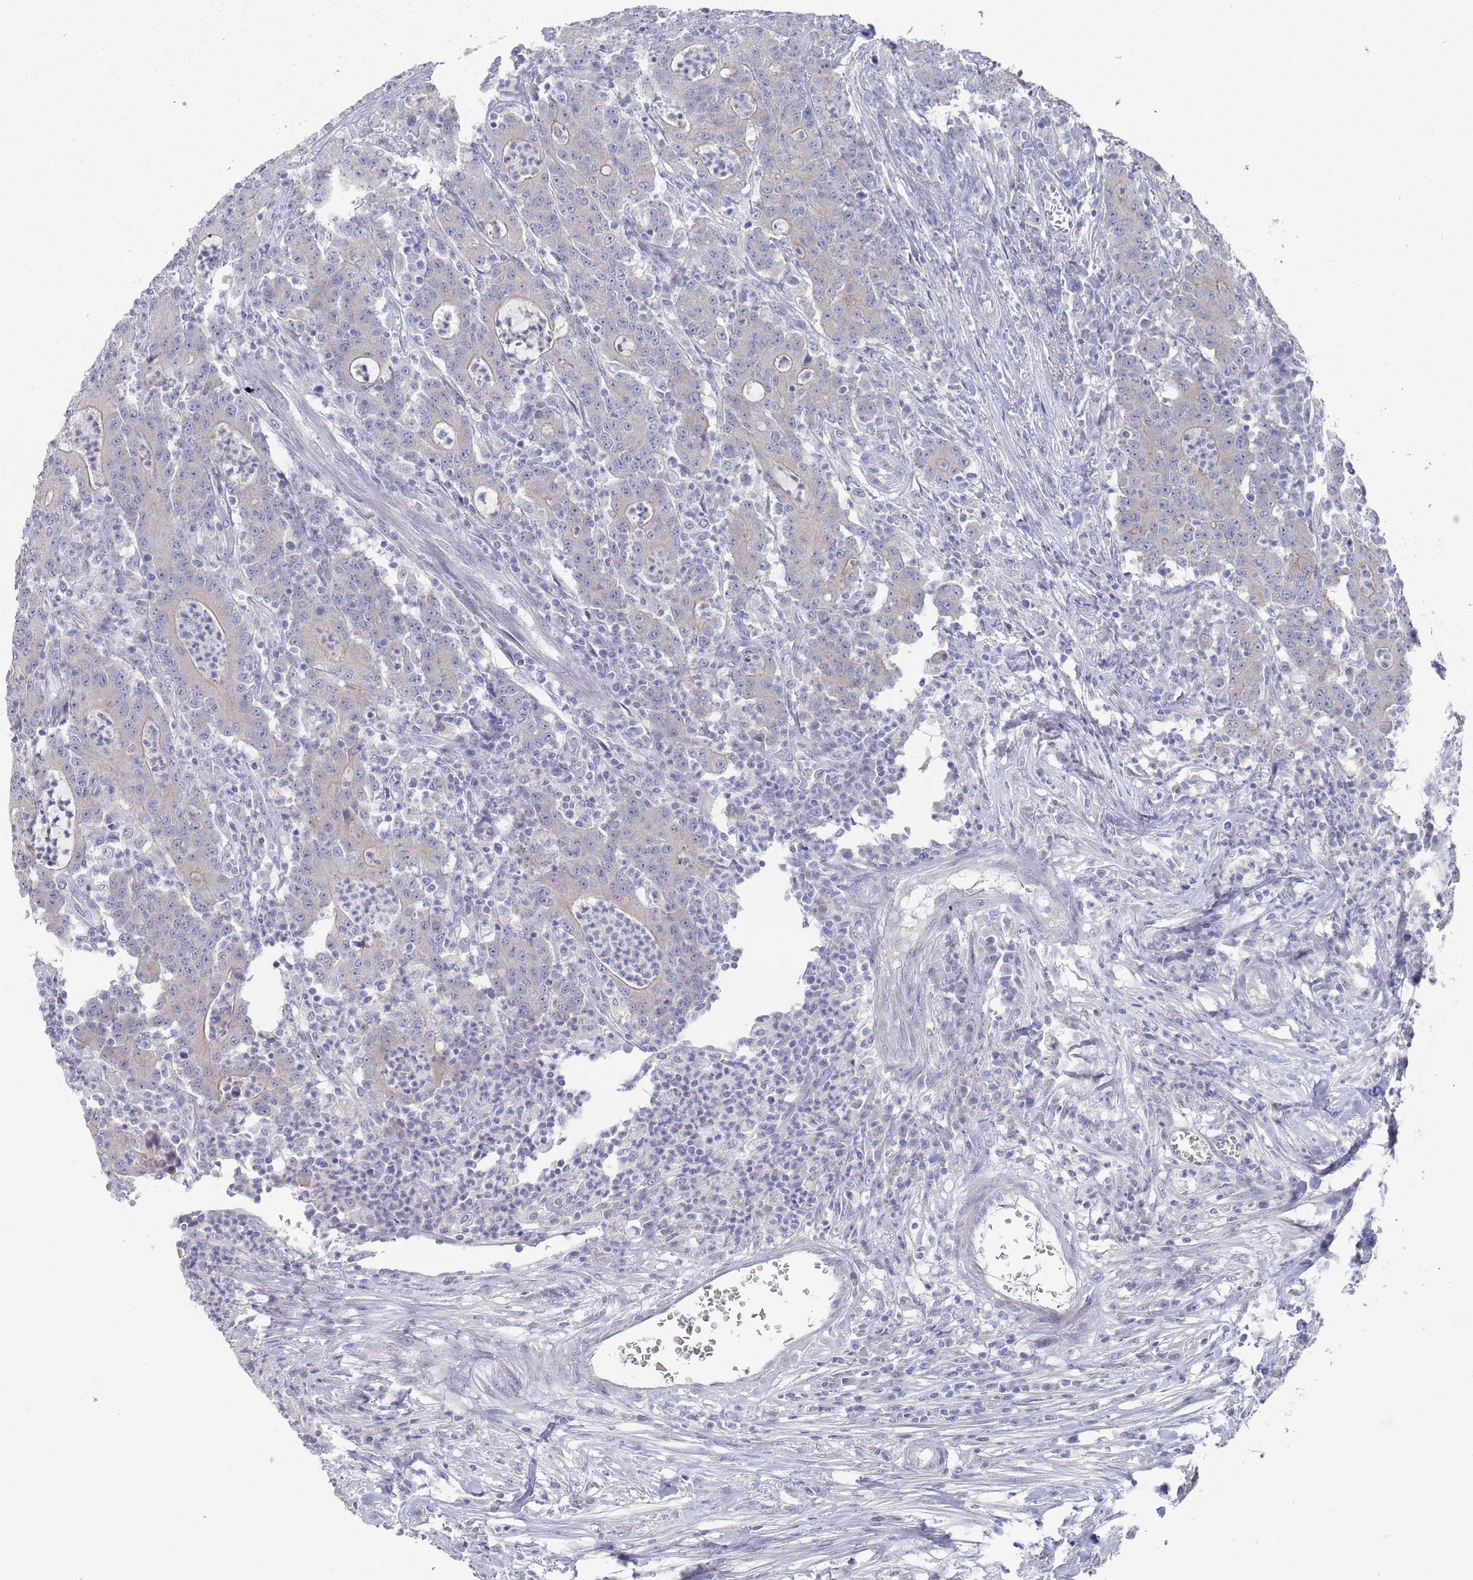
{"staining": {"intensity": "moderate", "quantity": "<25%", "location": "cytoplasmic/membranous"}, "tissue": "colorectal cancer", "cell_type": "Tumor cells", "image_type": "cancer", "snomed": [{"axis": "morphology", "description": "Adenocarcinoma, NOS"}, {"axis": "topography", "description": "Colon"}], "caption": "A brown stain highlights moderate cytoplasmic/membranous staining of a protein in colorectal cancer tumor cells. The staining was performed using DAB (3,3'-diaminobenzidine), with brown indicating positive protein expression. Nuclei are stained blue with hematoxylin.", "gene": "PROM2", "patient": {"sex": "male", "age": 83}}